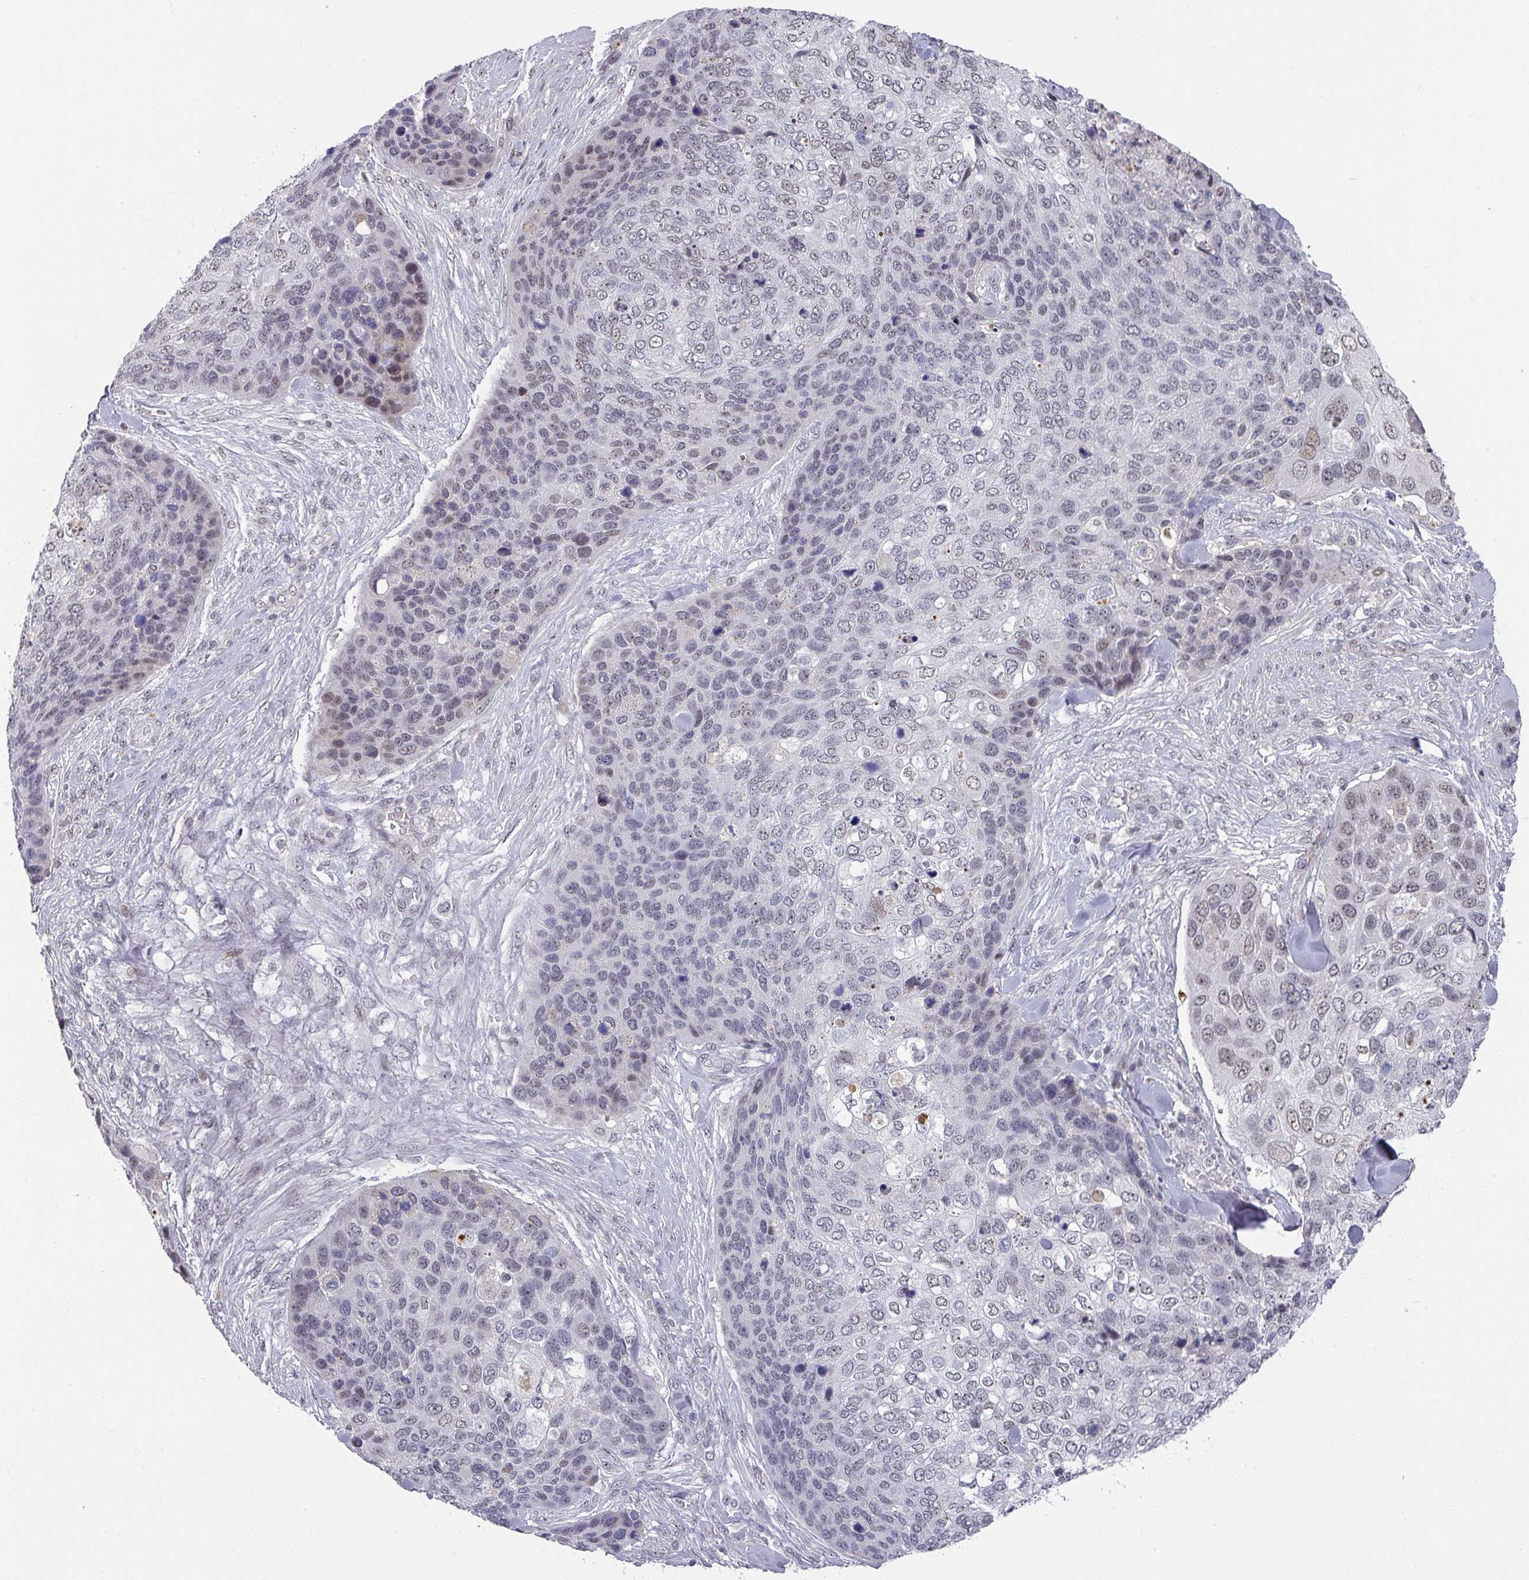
{"staining": {"intensity": "weak", "quantity": "<25%", "location": "nuclear"}, "tissue": "skin cancer", "cell_type": "Tumor cells", "image_type": "cancer", "snomed": [{"axis": "morphology", "description": "Basal cell carcinoma"}, {"axis": "topography", "description": "Skin"}], "caption": "Tumor cells are negative for protein expression in human skin cancer.", "gene": "ZNF654", "patient": {"sex": "female", "age": 74}}